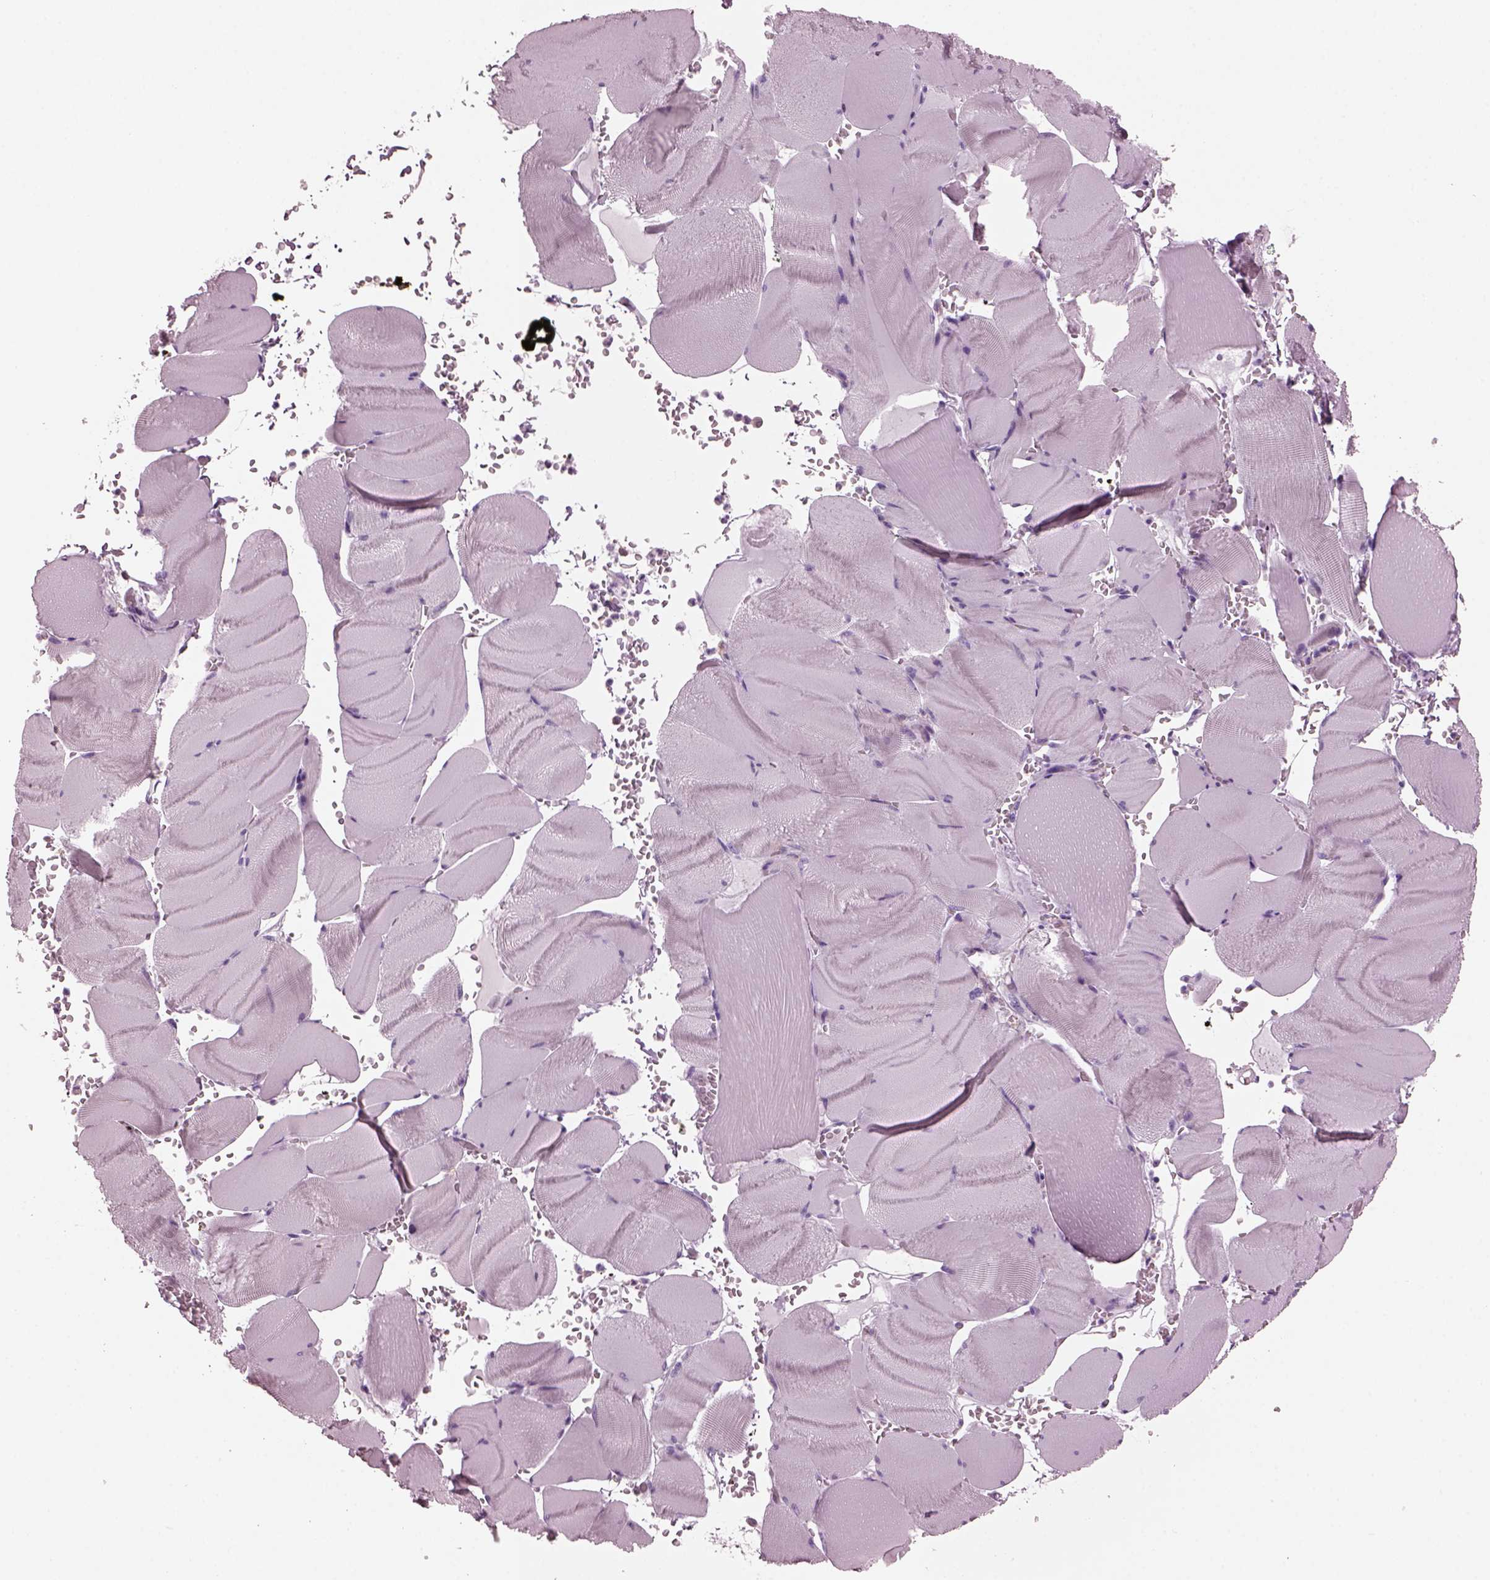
{"staining": {"intensity": "negative", "quantity": "none", "location": "none"}, "tissue": "skeletal muscle", "cell_type": "Myocytes", "image_type": "normal", "snomed": [{"axis": "morphology", "description": "Normal tissue, NOS"}, {"axis": "topography", "description": "Skeletal muscle"}], "caption": "DAB (3,3'-diaminobenzidine) immunohistochemical staining of unremarkable skeletal muscle demonstrates no significant staining in myocytes.", "gene": "SHTN1", "patient": {"sex": "male", "age": 56}}